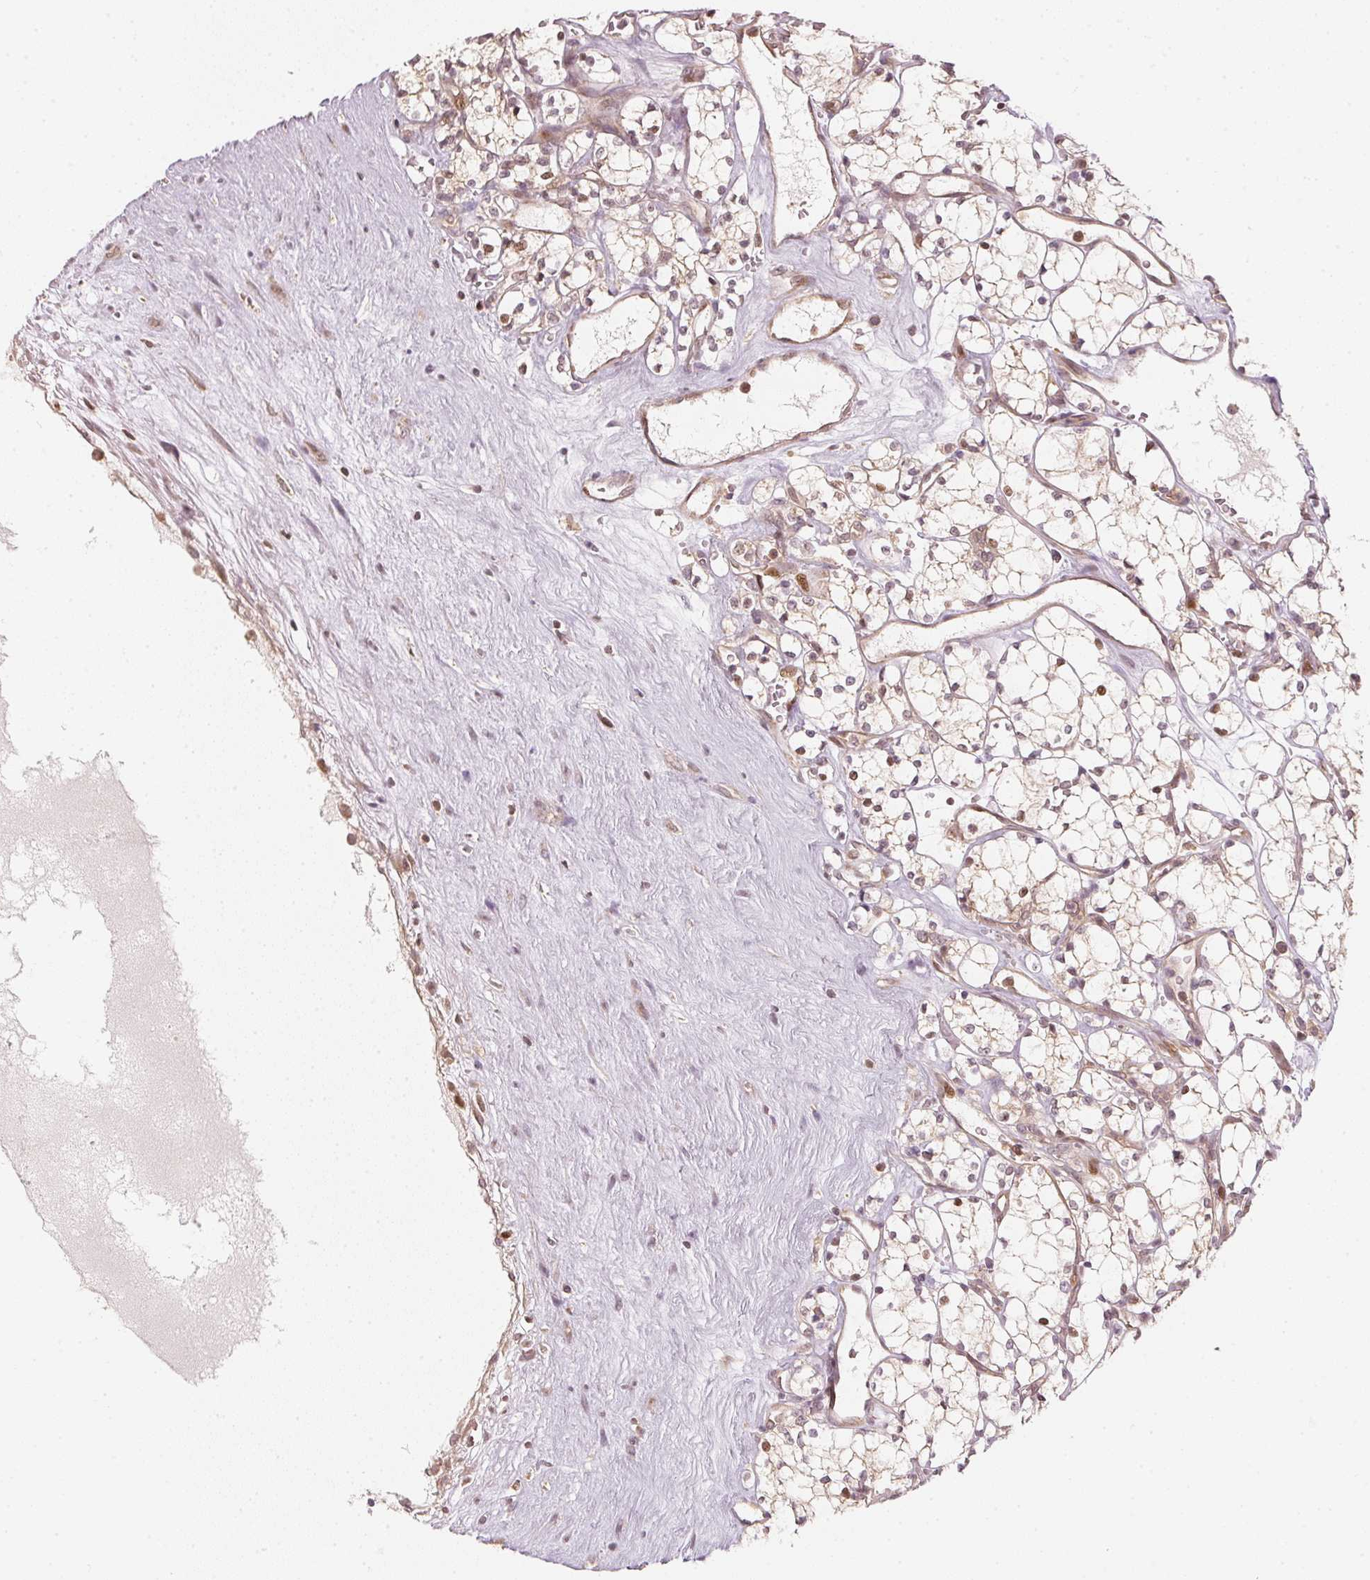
{"staining": {"intensity": "weak", "quantity": "25%-75%", "location": "cytoplasmic/membranous,nuclear"}, "tissue": "renal cancer", "cell_type": "Tumor cells", "image_type": "cancer", "snomed": [{"axis": "morphology", "description": "Adenocarcinoma, NOS"}, {"axis": "topography", "description": "Kidney"}], "caption": "Renal cancer stained with DAB immunohistochemistry (IHC) shows low levels of weak cytoplasmic/membranous and nuclear staining in approximately 25%-75% of tumor cells.", "gene": "UBE2L3", "patient": {"sex": "female", "age": 69}}